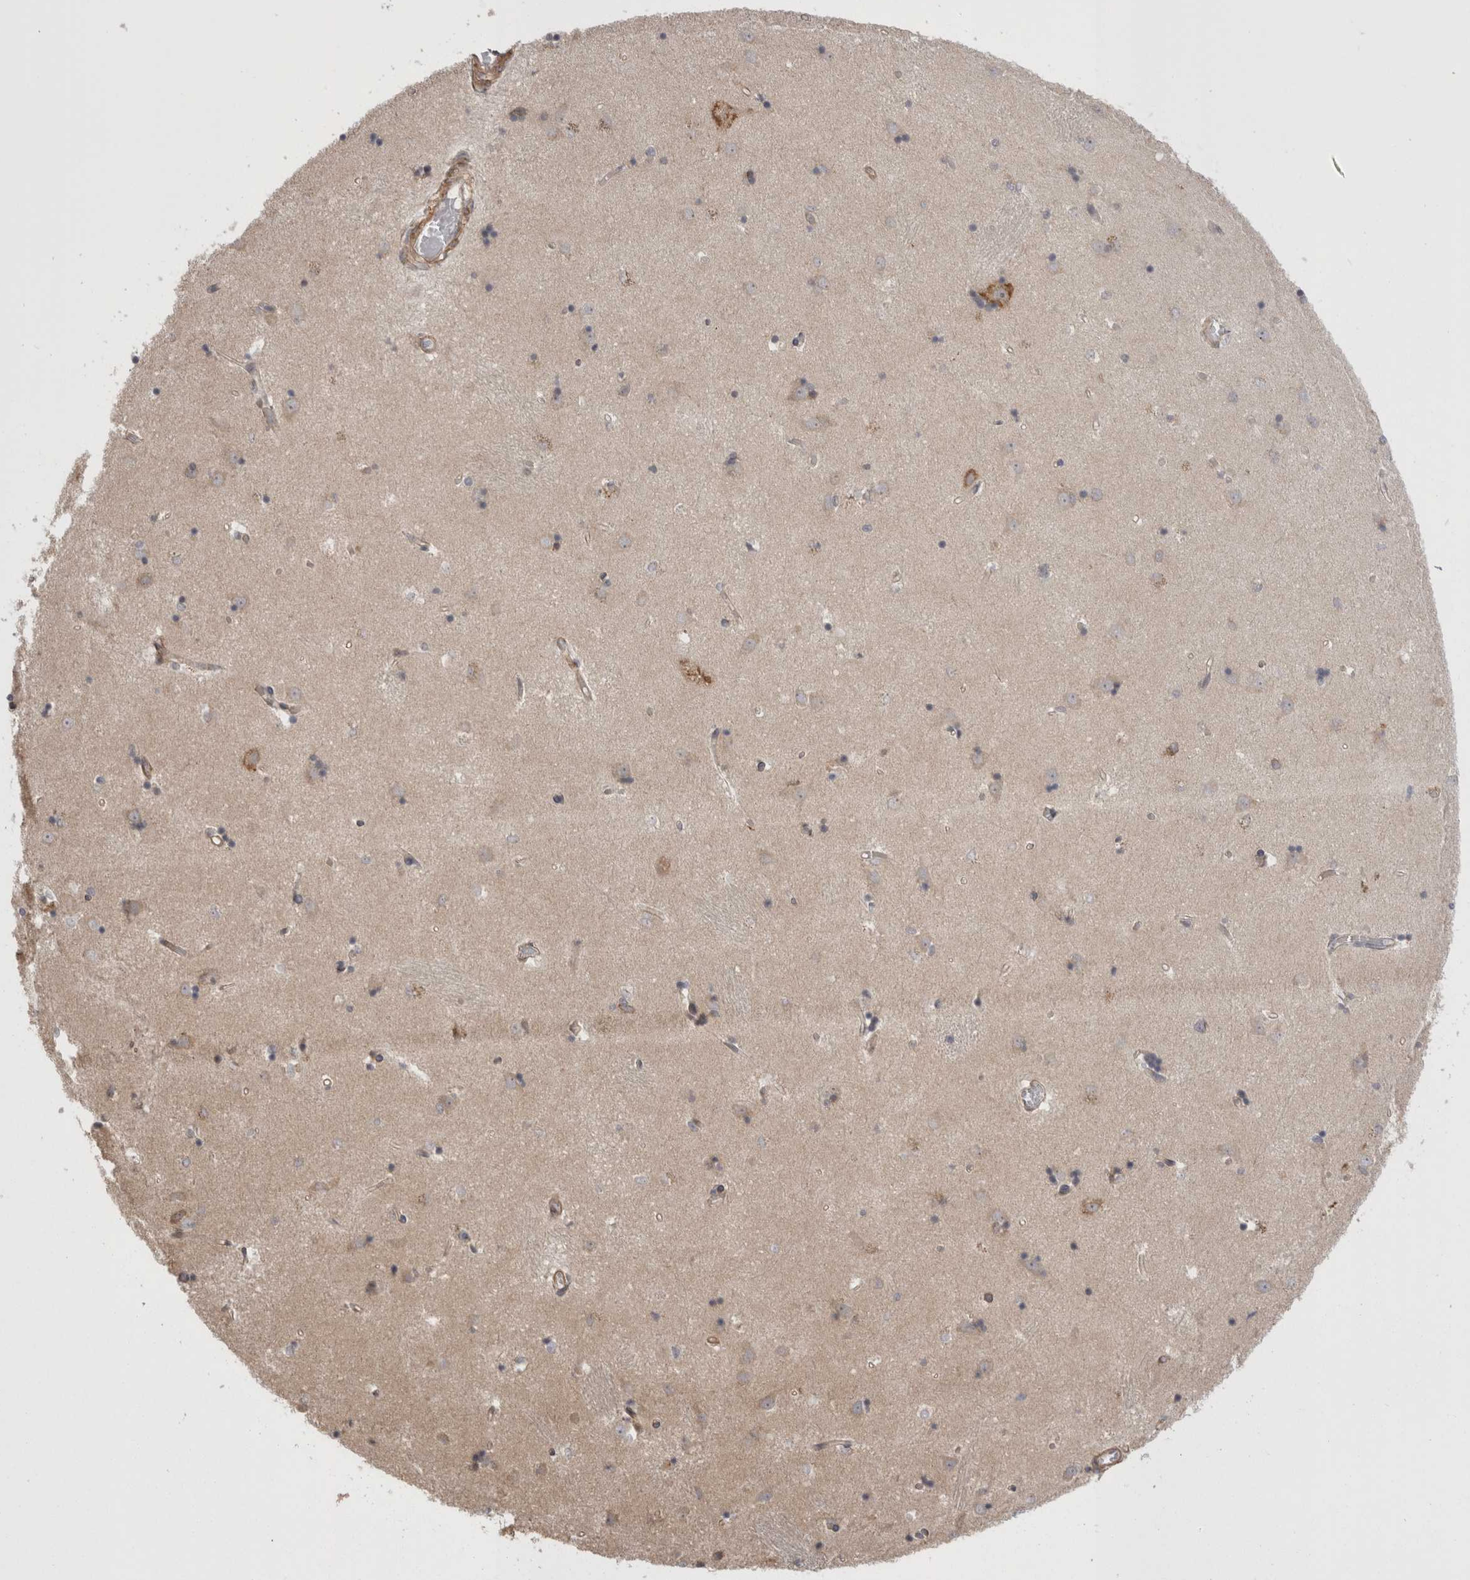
{"staining": {"intensity": "weak", "quantity": "25%-75%", "location": "nuclear"}, "tissue": "caudate", "cell_type": "Glial cells", "image_type": "normal", "snomed": [{"axis": "morphology", "description": "Normal tissue, NOS"}, {"axis": "topography", "description": "Lateral ventricle wall"}], "caption": "About 25%-75% of glial cells in normal caudate exhibit weak nuclear protein expression as visualized by brown immunohistochemical staining.", "gene": "EXOSC4", "patient": {"sex": "male", "age": 45}}